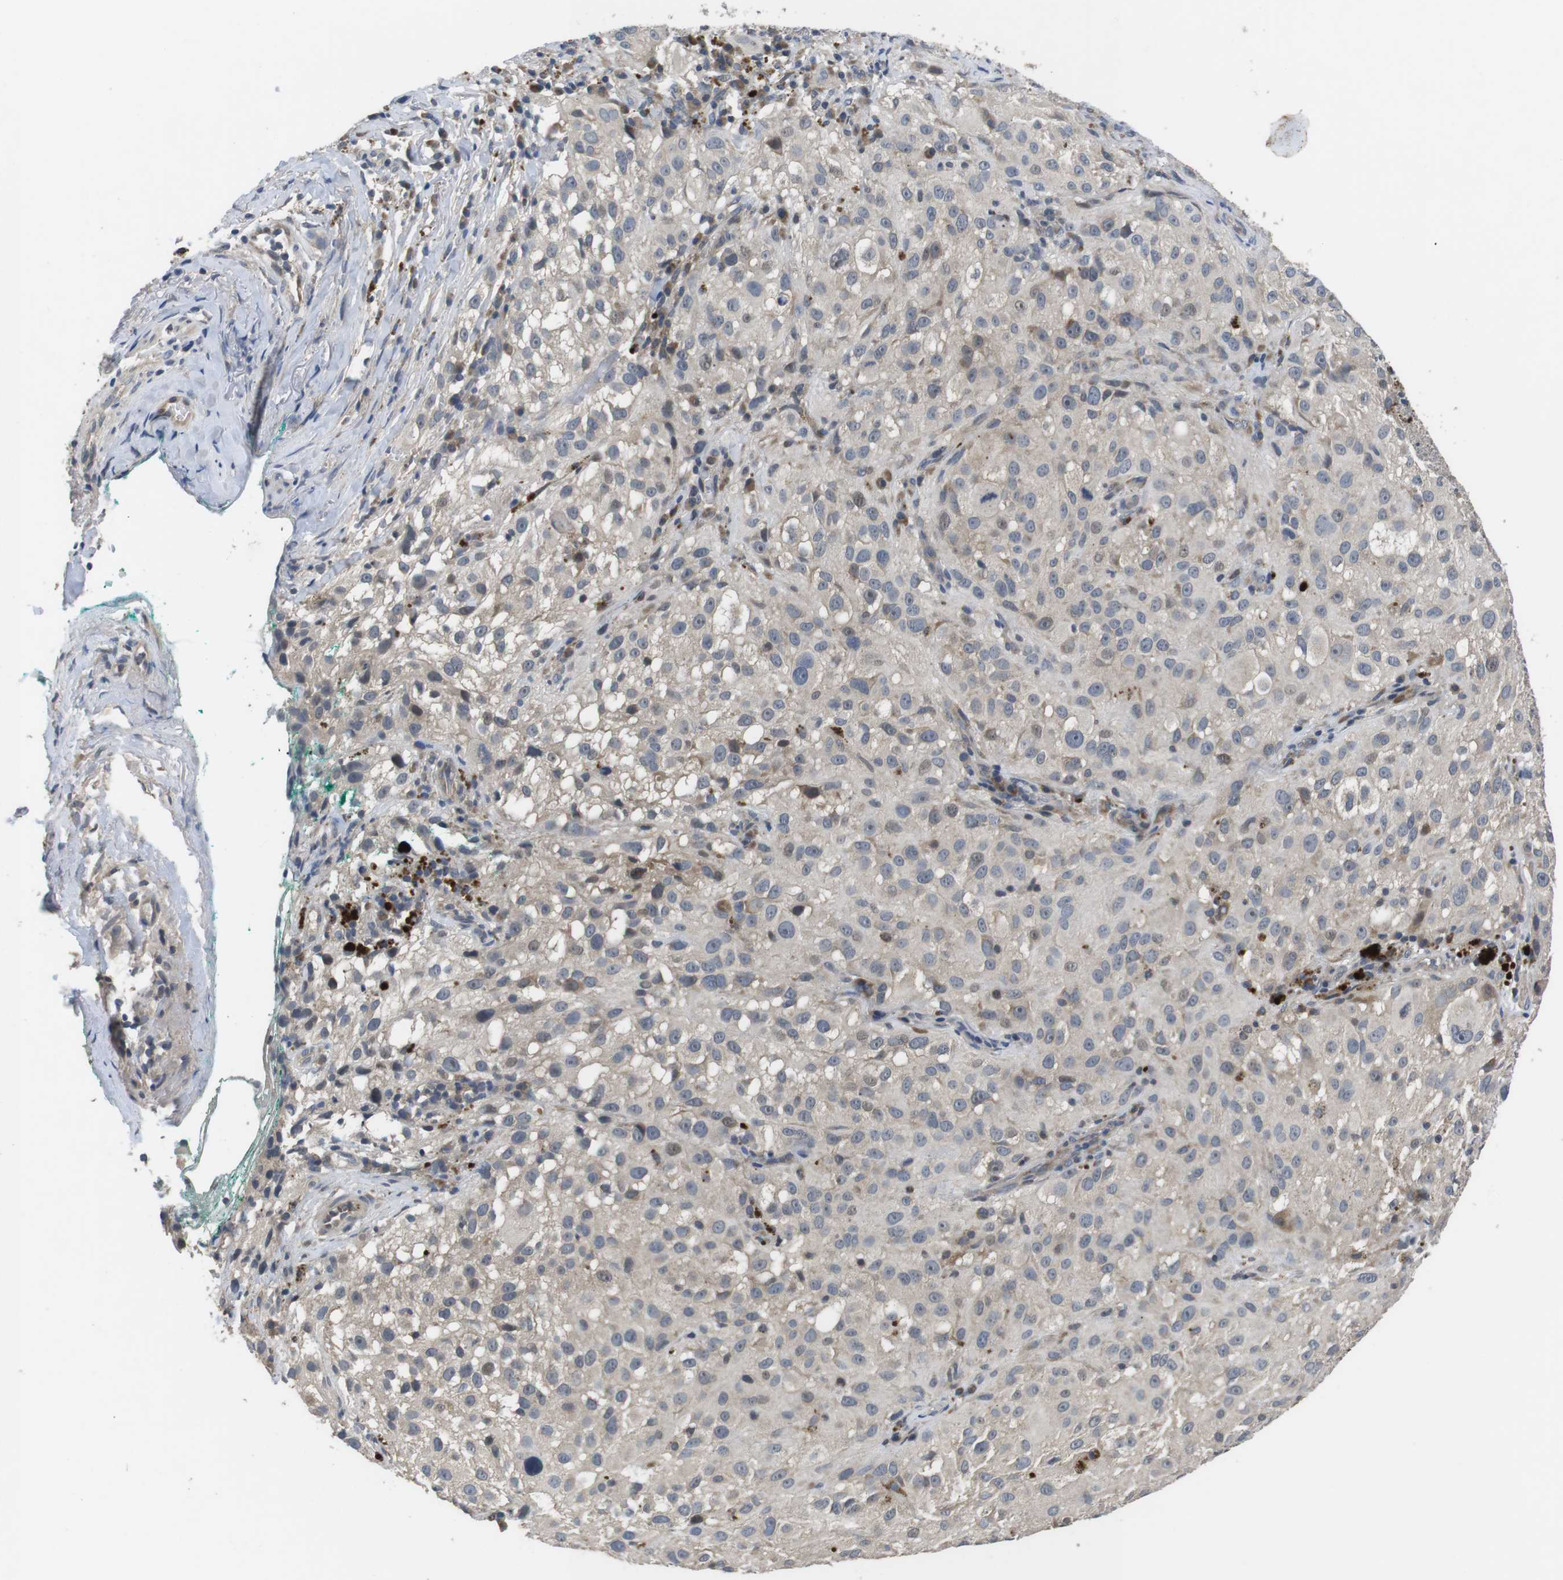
{"staining": {"intensity": "weak", "quantity": "<25%", "location": "cytoplasmic/membranous"}, "tissue": "melanoma", "cell_type": "Tumor cells", "image_type": "cancer", "snomed": [{"axis": "morphology", "description": "Necrosis, NOS"}, {"axis": "morphology", "description": "Malignant melanoma, NOS"}, {"axis": "topography", "description": "Skin"}], "caption": "Immunohistochemical staining of malignant melanoma shows no significant staining in tumor cells.", "gene": "ADGRL3", "patient": {"sex": "female", "age": 87}}